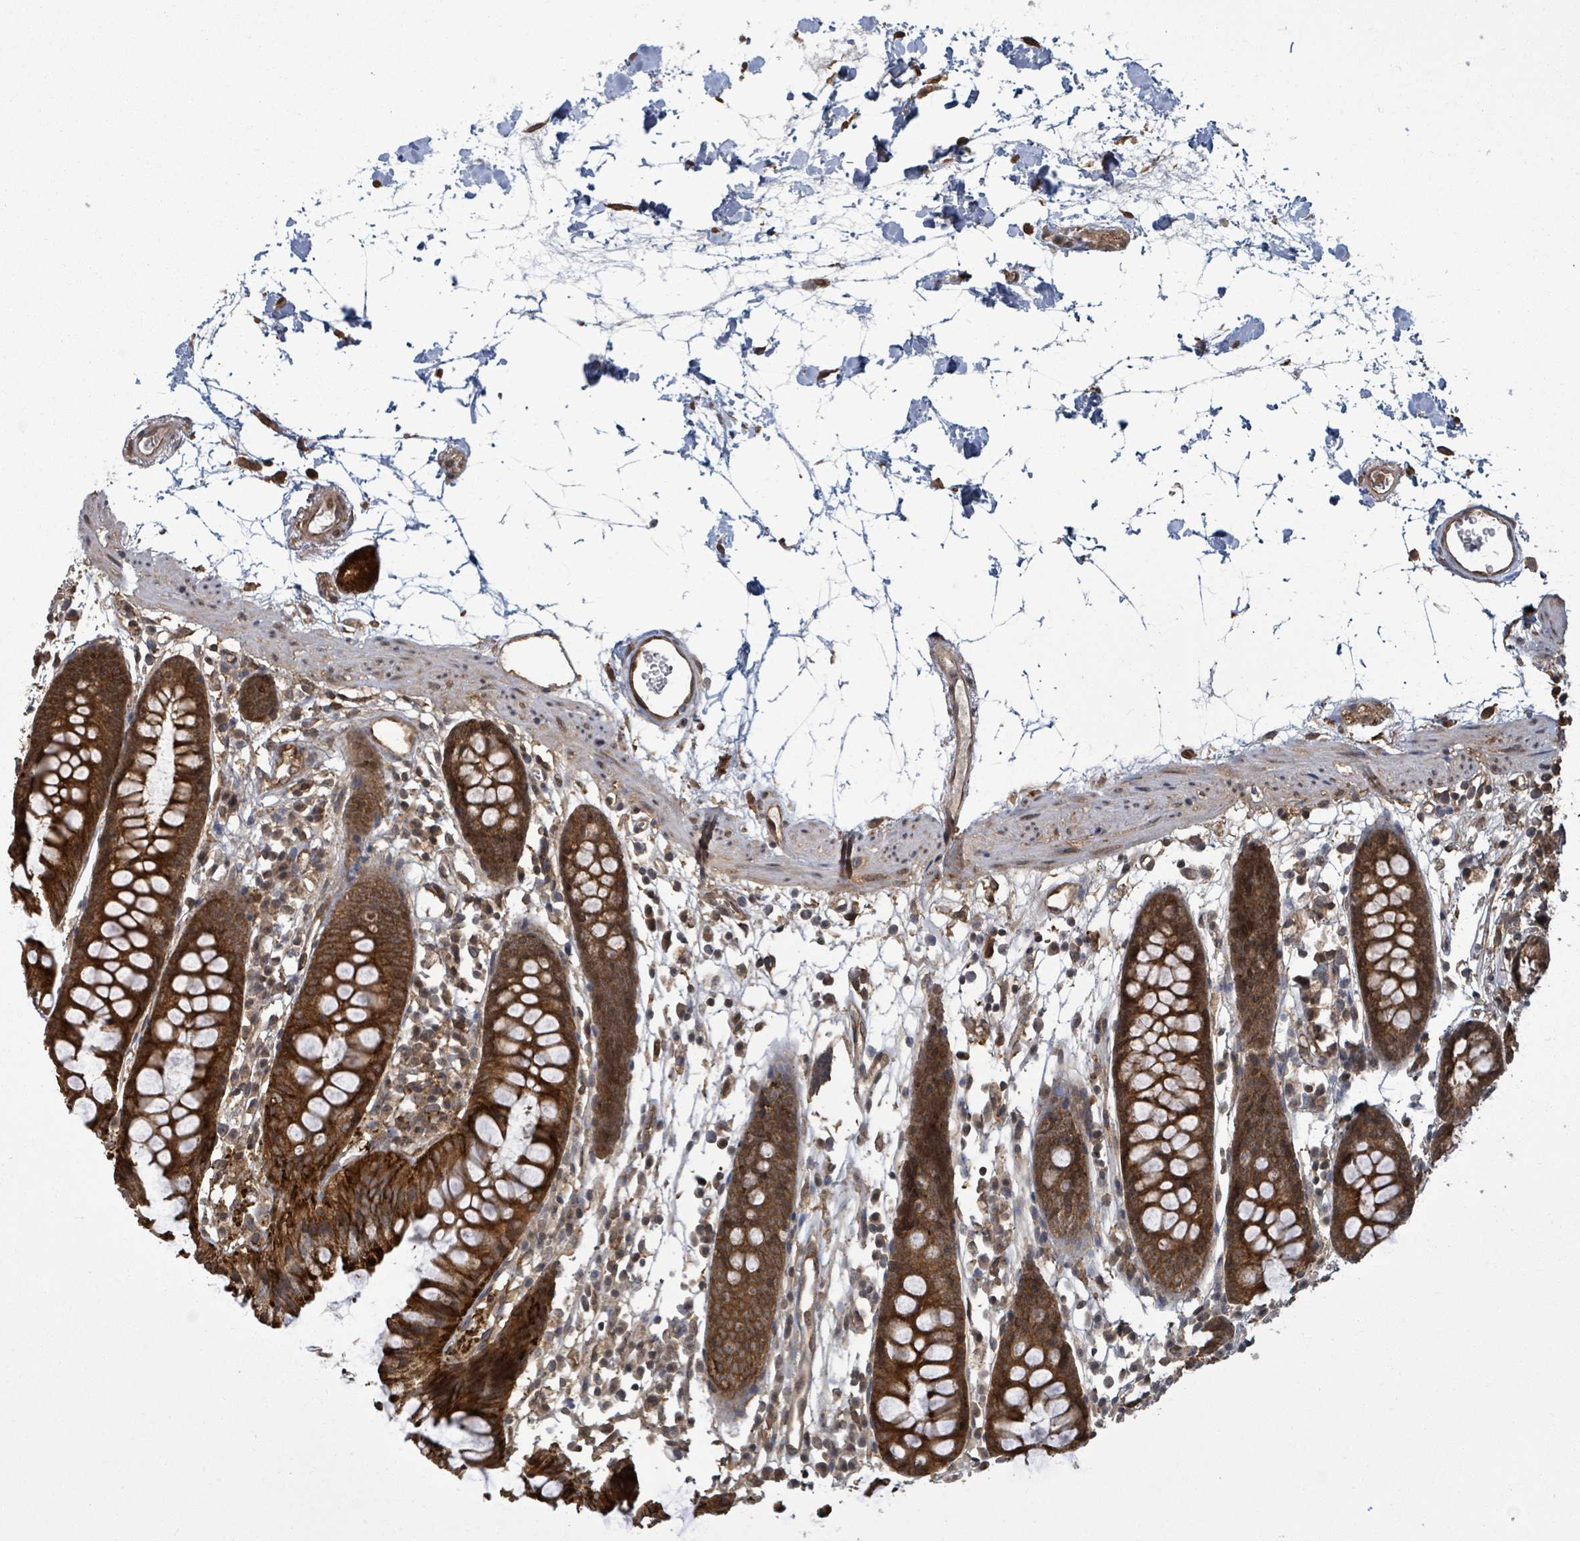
{"staining": {"intensity": "moderate", "quantity": ">75%", "location": "cytoplasmic/membranous"}, "tissue": "colon", "cell_type": "Endothelial cells", "image_type": "normal", "snomed": [{"axis": "morphology", "description": "Normal tissue, NOS"}, {"axis": "topography", "description": "Colon"}], "caption": "Immunohistochemical staining of benign colon demonstrates >75% levels of moderate cytoplasmic/membranous protein positivity in about >75% of endothelial cells.", "gene": "ENSG00000256500", "patient": {"sex": "female", "age": 82}}